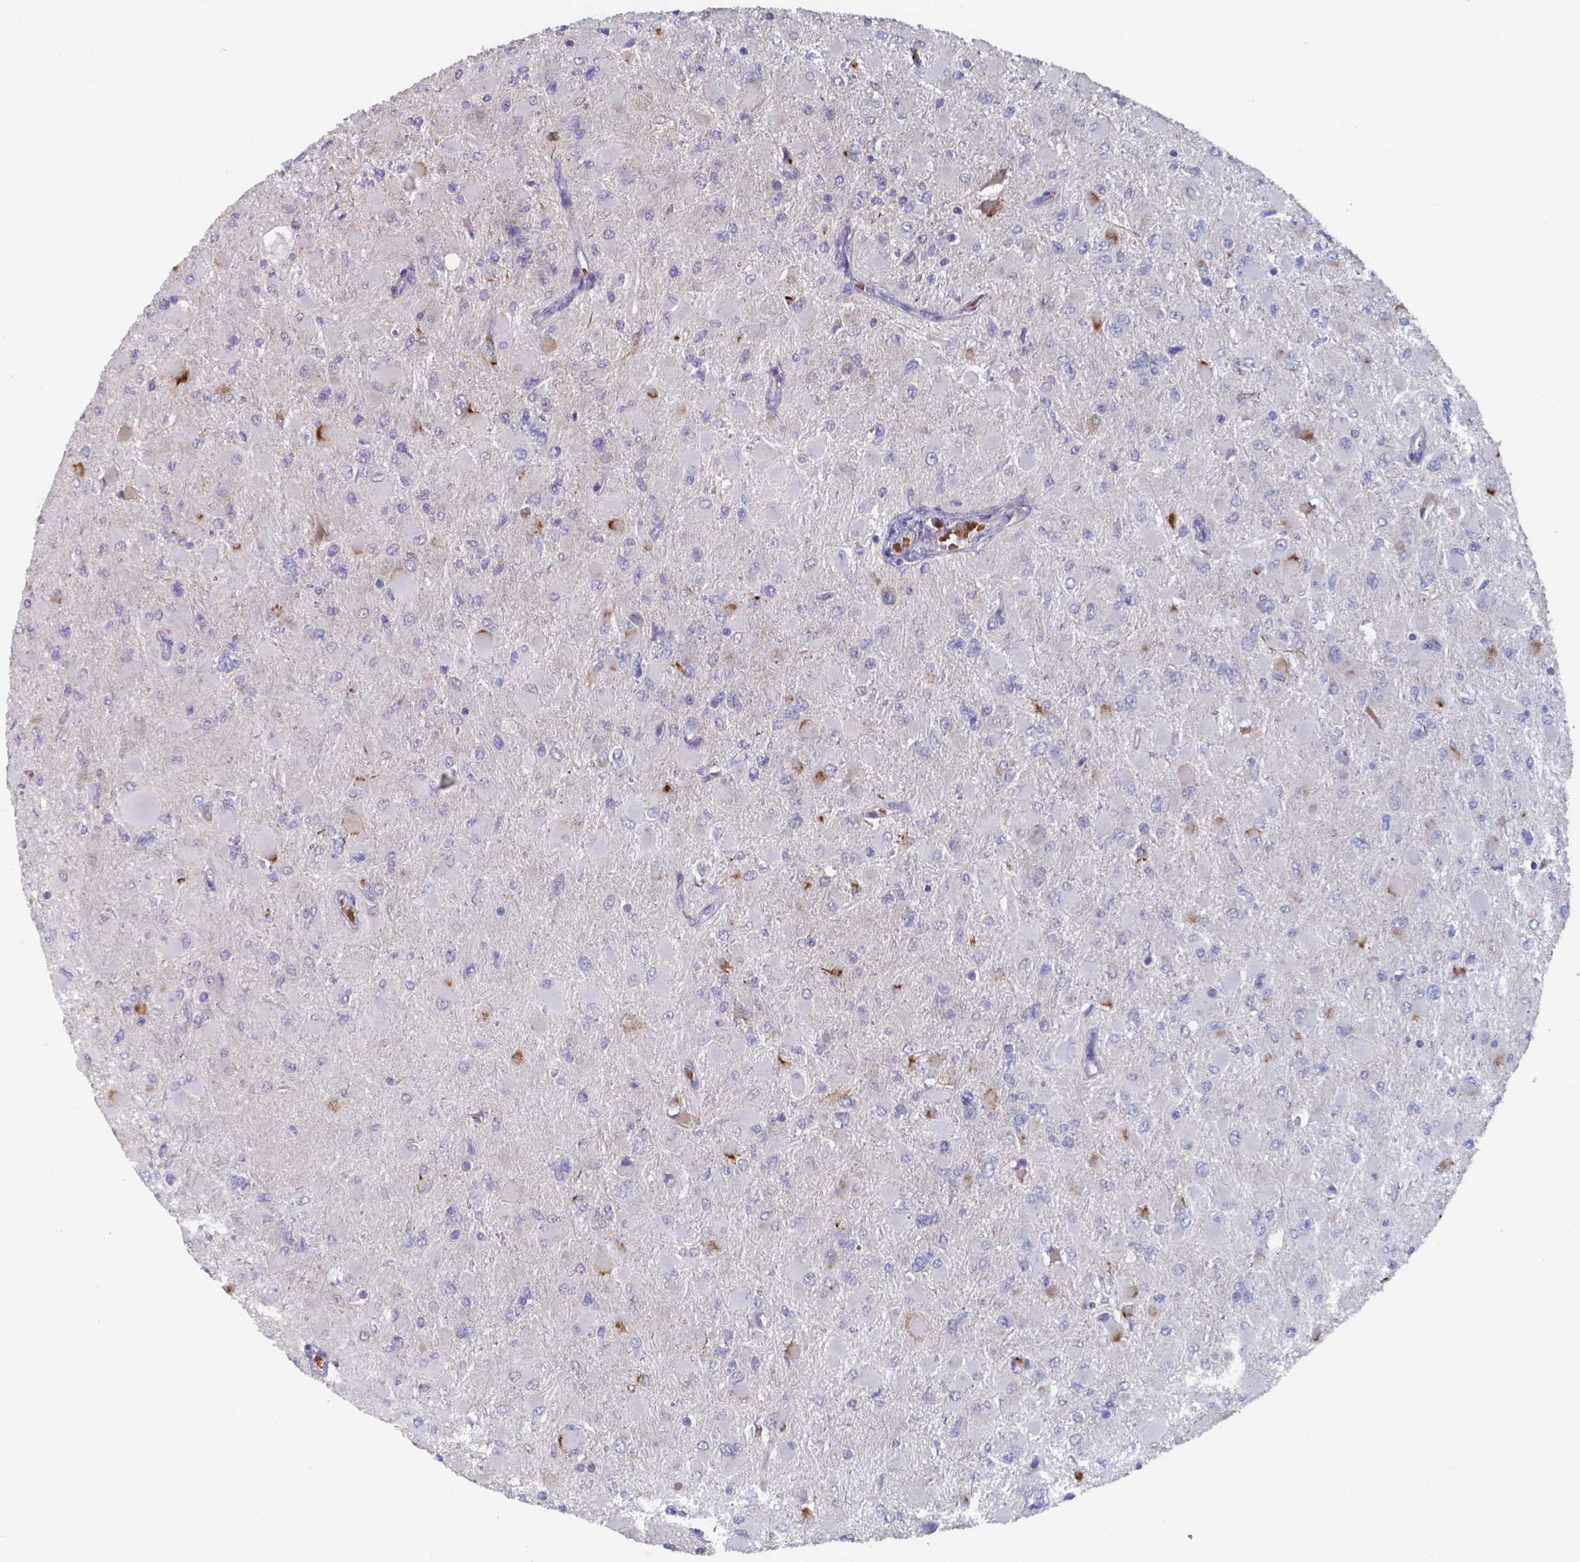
{"staining": {"intensity": "negative", "quantity": "none", "location": "none"}, "tissue": "glioma", "cell_type": "Tumor cells", "image_type": "cancer", "snomed": [{"axis": "morphology", "description": "Glioma, malignant, High grade"}, {"axis": "topography", "description": "Cerebral cortex"}], "caption": "The immunohistochemistry photomicrograph has no significant positivity in tumor cells of glioma tissue.", "gene": "BTBD17", "patient": {"sex": "female", "age": 36}}